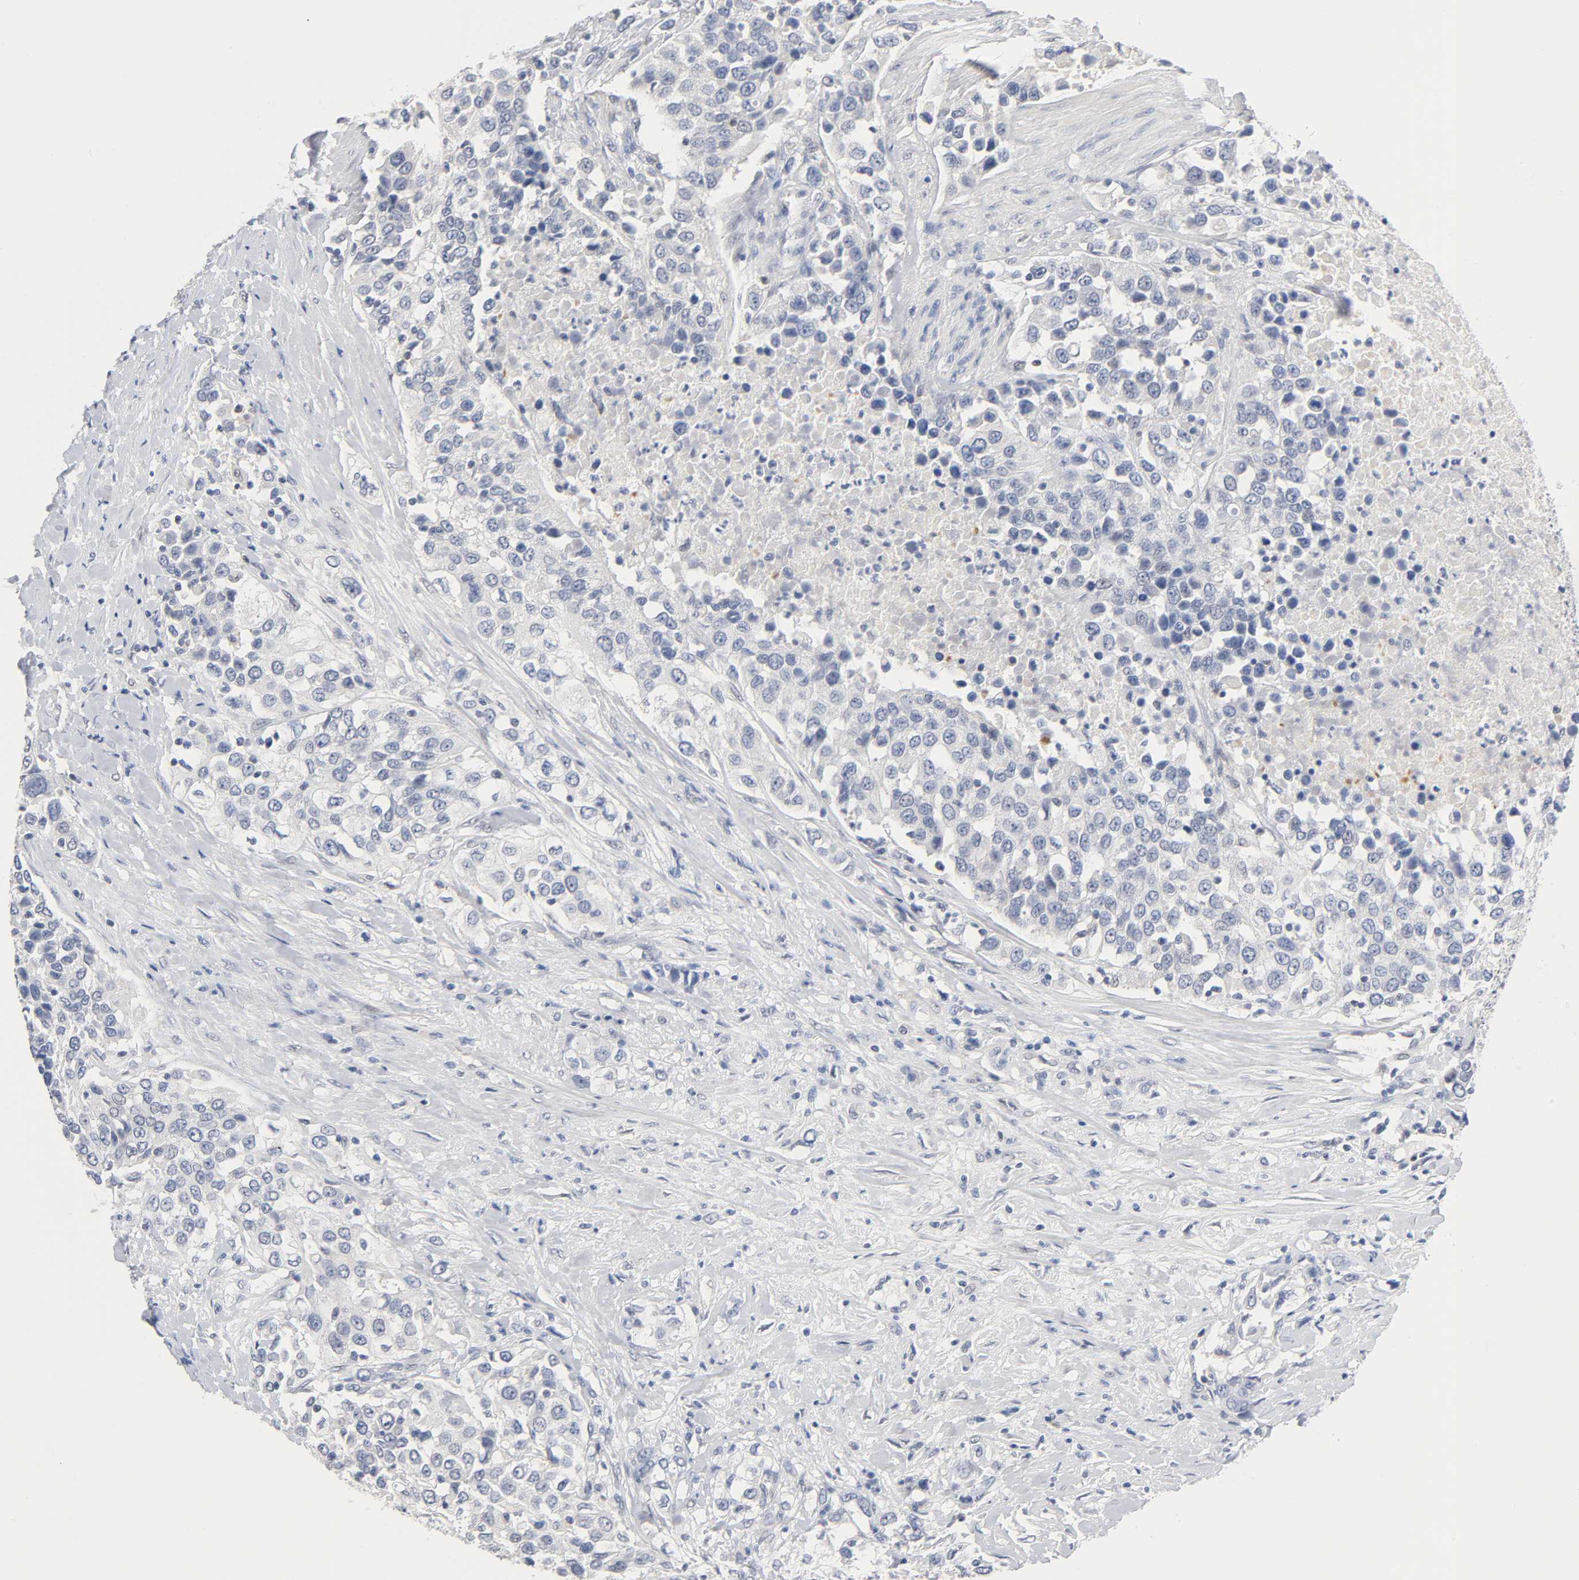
{"staining": {"intensity": "negative", "quantity": "none", "location": "none"}, "tissue": "urothelial cancer", "cell_type": "Tumor cells", "image_type": "cancer", "snomed": [{"axis": "morphology", "description": "Urothelial carcinoma, High grade"}, {"axis": "topography", "description": "Urinary bladder"}], "caption": "Protein analysis of urothelial cancer exhibits no significant staining in tumor cells.", "gene": "NFATC1", "patient": {"sex": "female", "age": 80}}